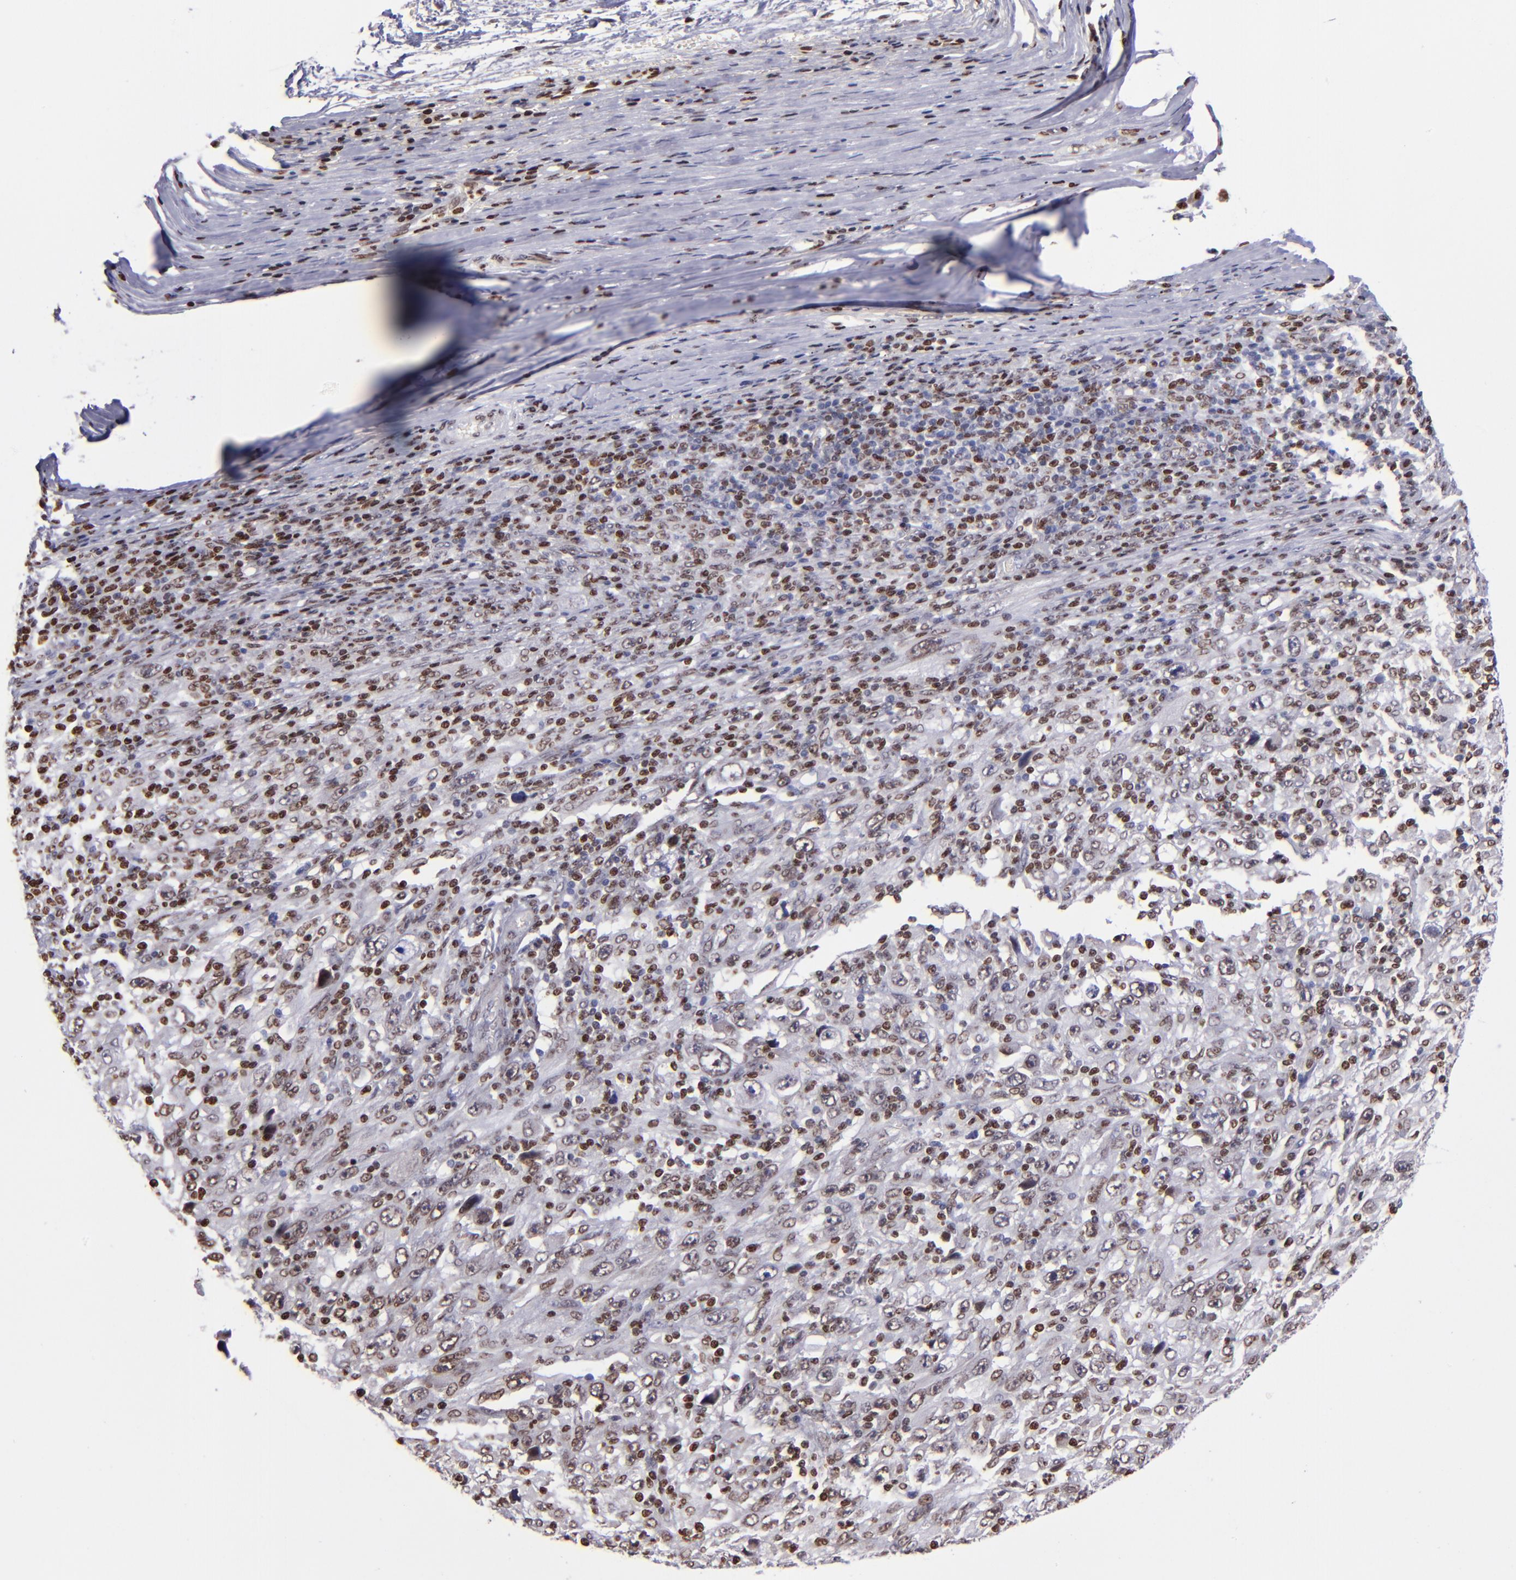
{"staining": {"intensity": "moderate", "quantity": ">75%", "location": "nuclear"}, "tissue": "melanoma", "cell_type": "Tumor cells", "image_type": "cancer", "snomed": [{"axis": "morphology", "description": "Malignant melanoma, Metastatic site"}, {"axis": "topography", "description": "Skin"}], "caption": "Brown immunohistochemical staining in melanoma shows moderate nuclear positivity in approximately >75% of tumor cells.", "gene": "CDKL5", "patient": {"sex": "female", "age": 56}}